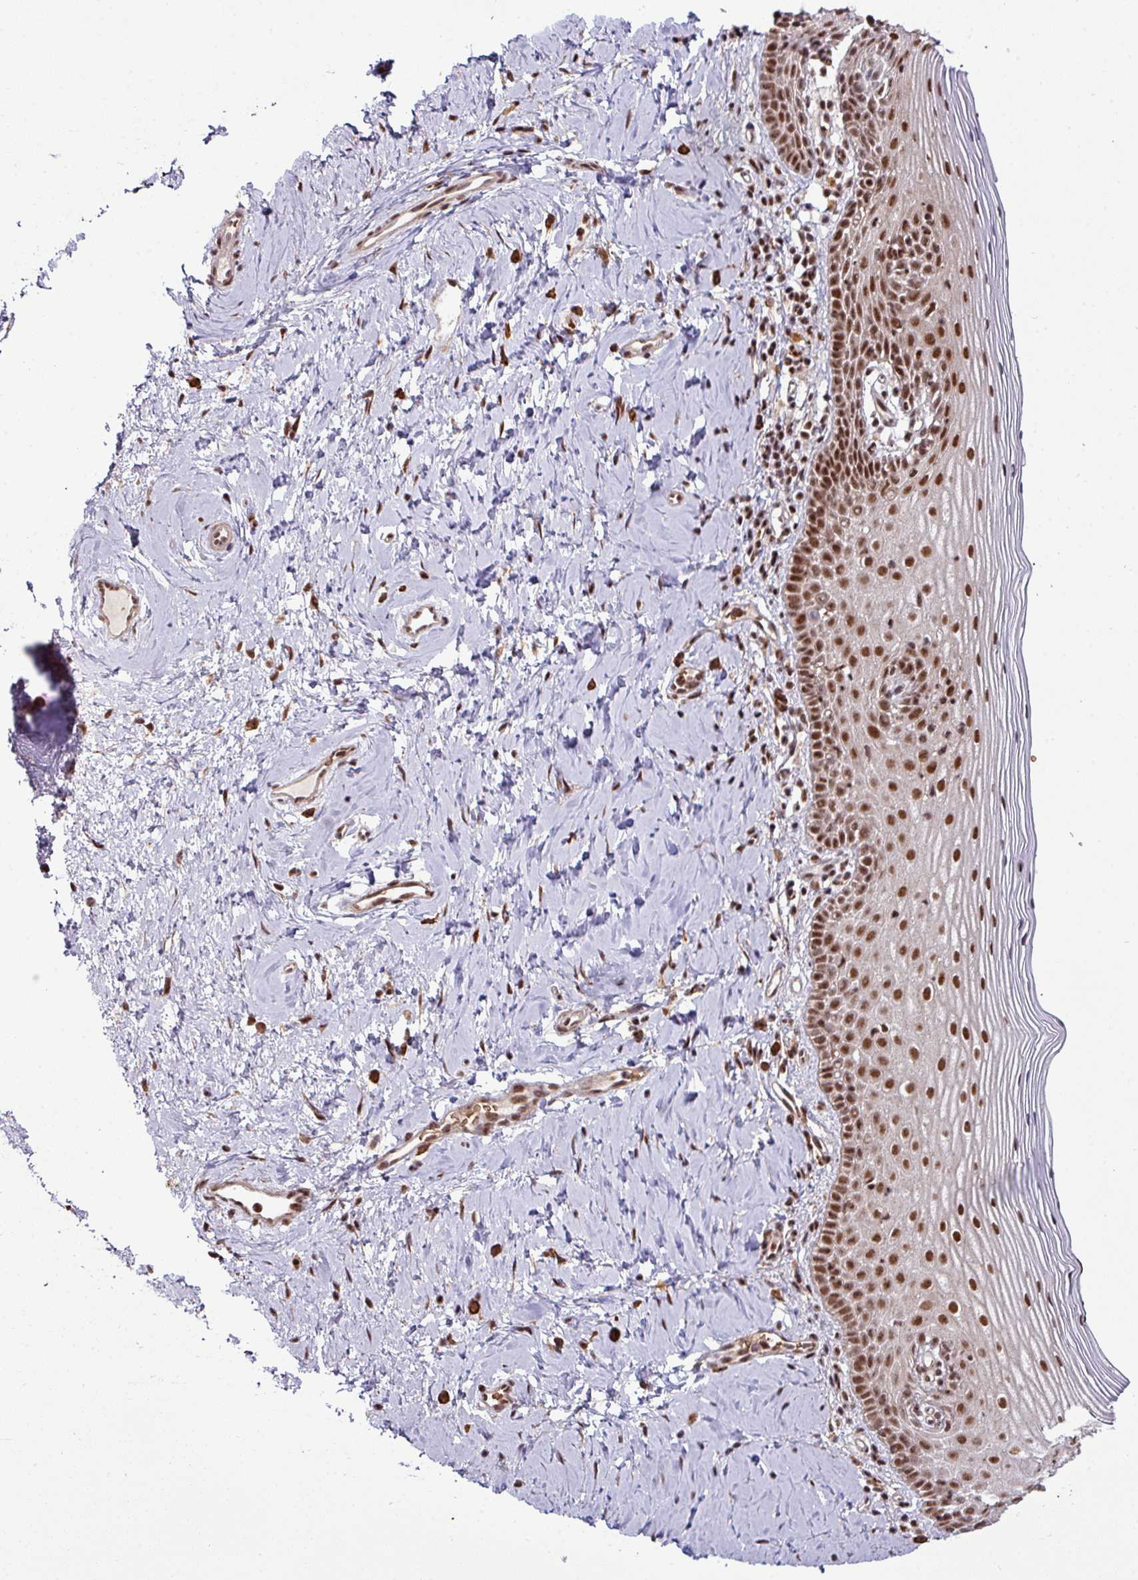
{"staining": {"intensity": "strong", "quantity": ">75%", "location": "nuclear"}, "tissue": "cervix", "cell_type": "Glandular cells", "image_type": "normal", "snomed": [{"axis": "morphology", "description": "Normal tissue, NOS"}, {"axis": "topography", "description": "Cervix"}], "caption": "A high amount of strong nuclear positivity is seen in approximately >75% of glandular cells in normal cervix. (Brightfield microscopy of DAB IHC at high magnification).", "gene": "PHF23", "patient": {"sex": "female", "age": 44}}